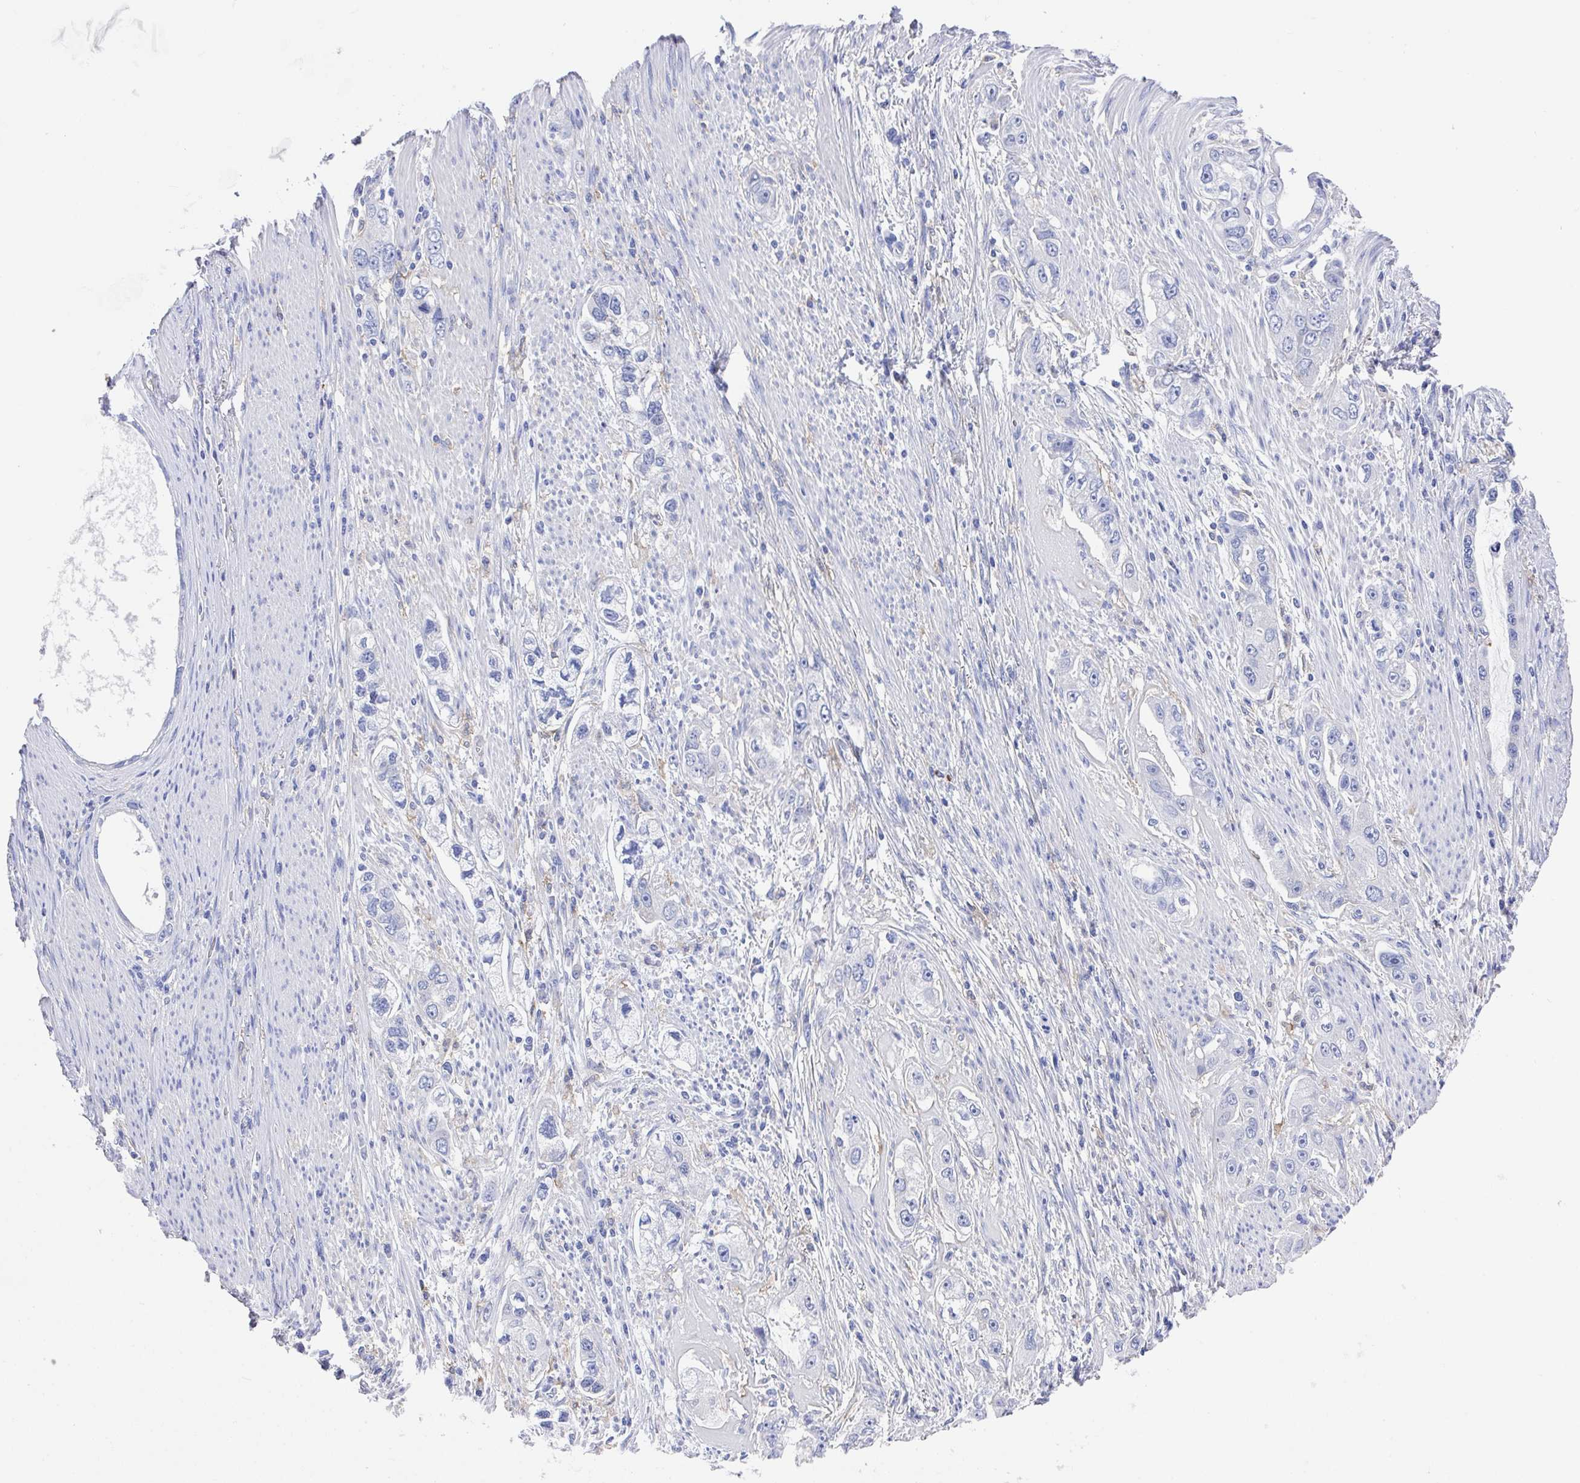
{"staining": {"intensity": "negative", "quantity": "none", "location": "none"}, "tissue": "stomach cancer", "cell_type": "Tumor cells", "image_type": "cancer", "snomed": [{"axis": "morphology", "description": "Adenocarcinoma, NOS"}, {"axis": "topography", "description": "Stomach, lower"}], "caption": "Immunohistochemistry micrograph of neoplastic tissue: stomach cancer (adenocarcinoma) stained with DAB shows no significant protein expression in tumor cells.", "gene": "FCGR3A", "patient": {"sex": "female", "age": 93}}